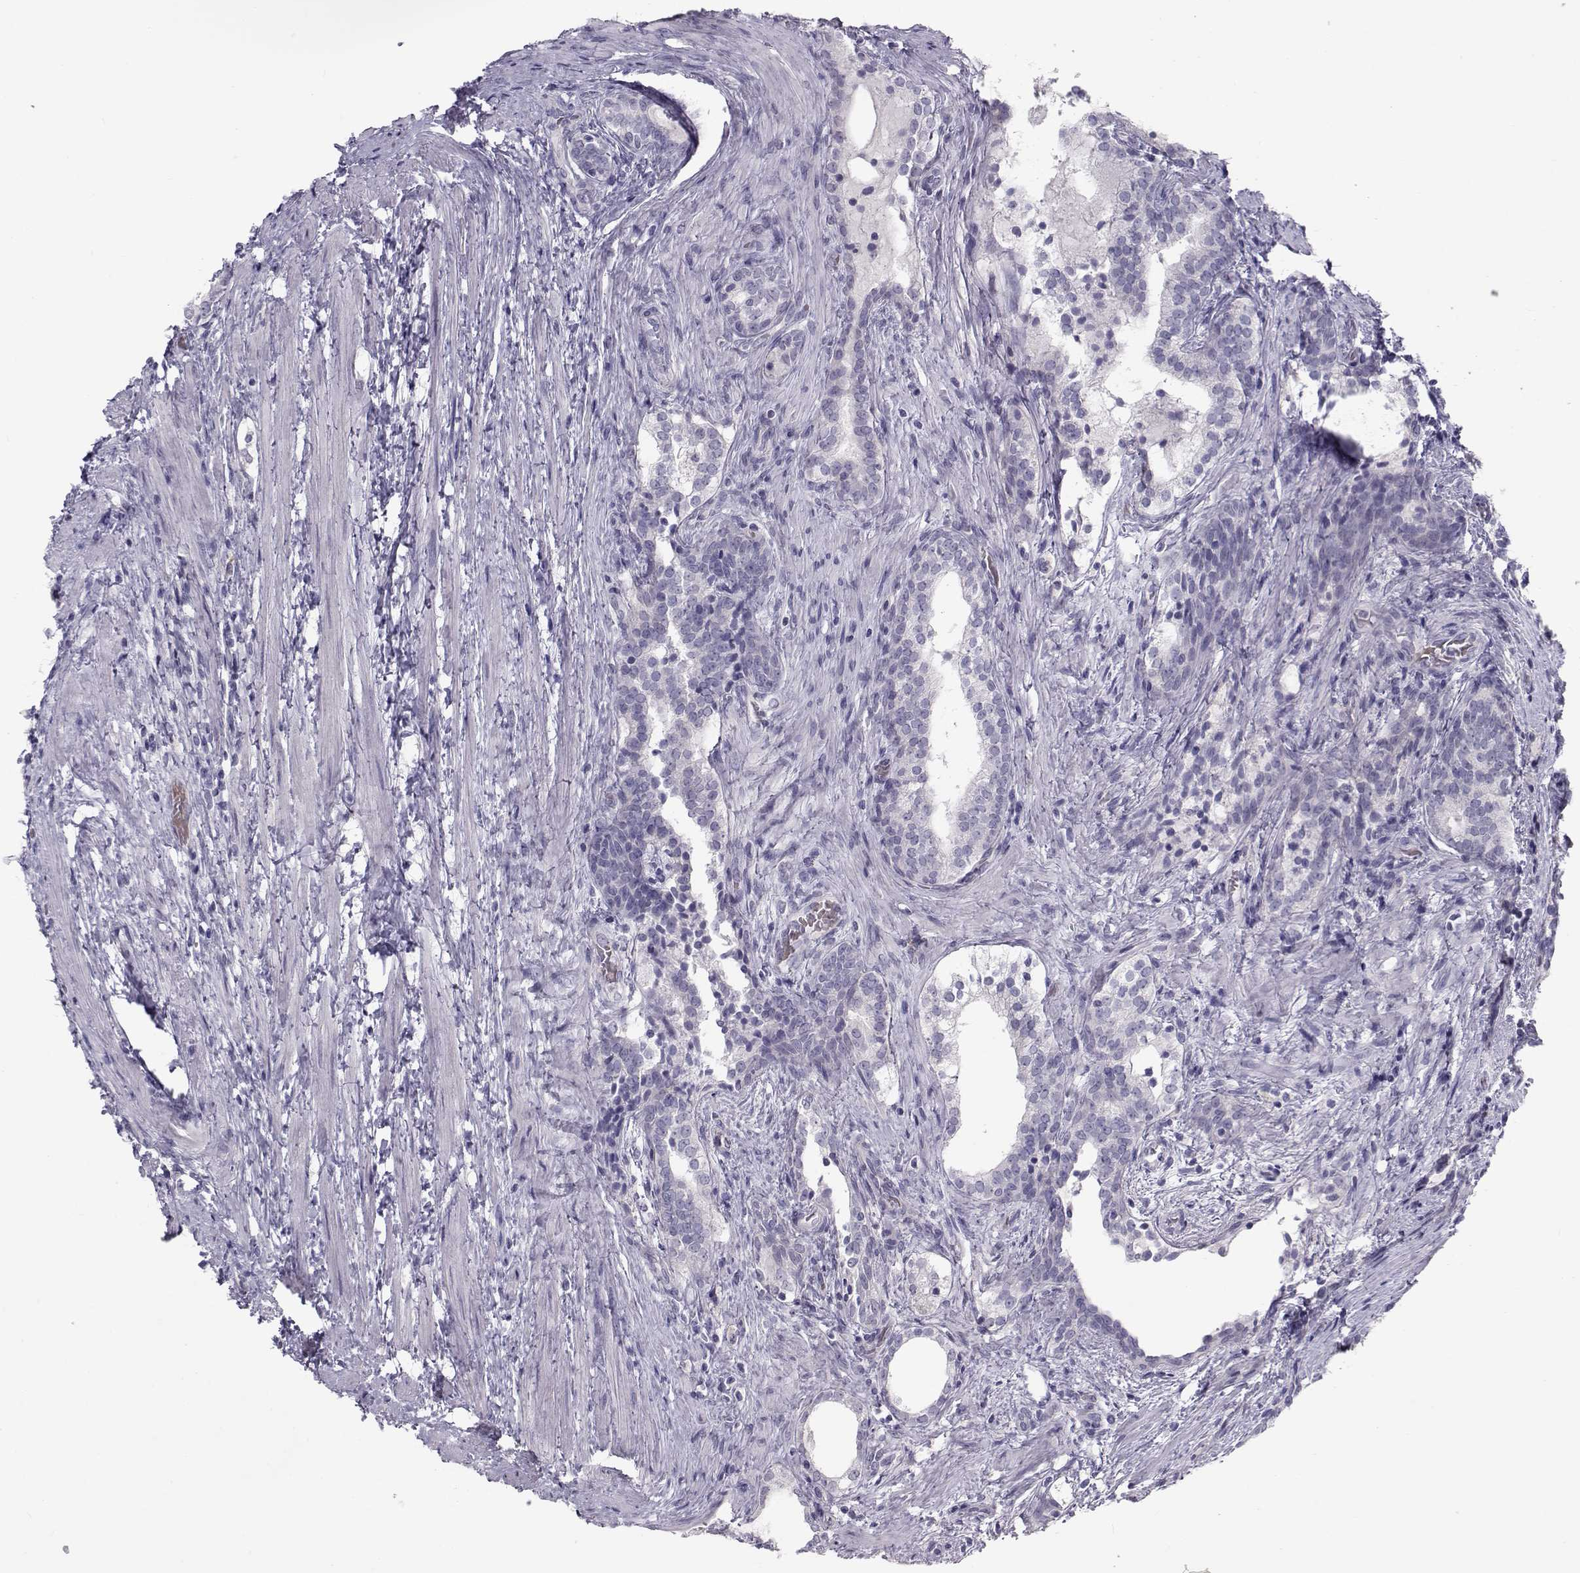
{"staining": {"intensity": "negative", "quantity": "none", "location": "none"}, "tissue": "prostate cancer", "cell_type": "Tumor cells", "image_type": "cancer", "snomed": [{"axis": "morphology", "description": "Adenocarcinoma, NOS"}, {"axis": "morphology", "description": "Adenocarcinoma, High grade"}, {"axis": "topography", "description": "Prostate"}], "caption": "High power microscopy micrograph of an immunohistochemistry (IHC) image of prostate cancer, revealing no significant positivity in tumor cells. (Stains: DAB (3,3'-diaminobenzidine) IHC with hematoxylin counter stain, Microscopy: brightfield microscopy at high magnification).", "gene": "GARIN3", "patient": {"sex": "male", "age": 61}}